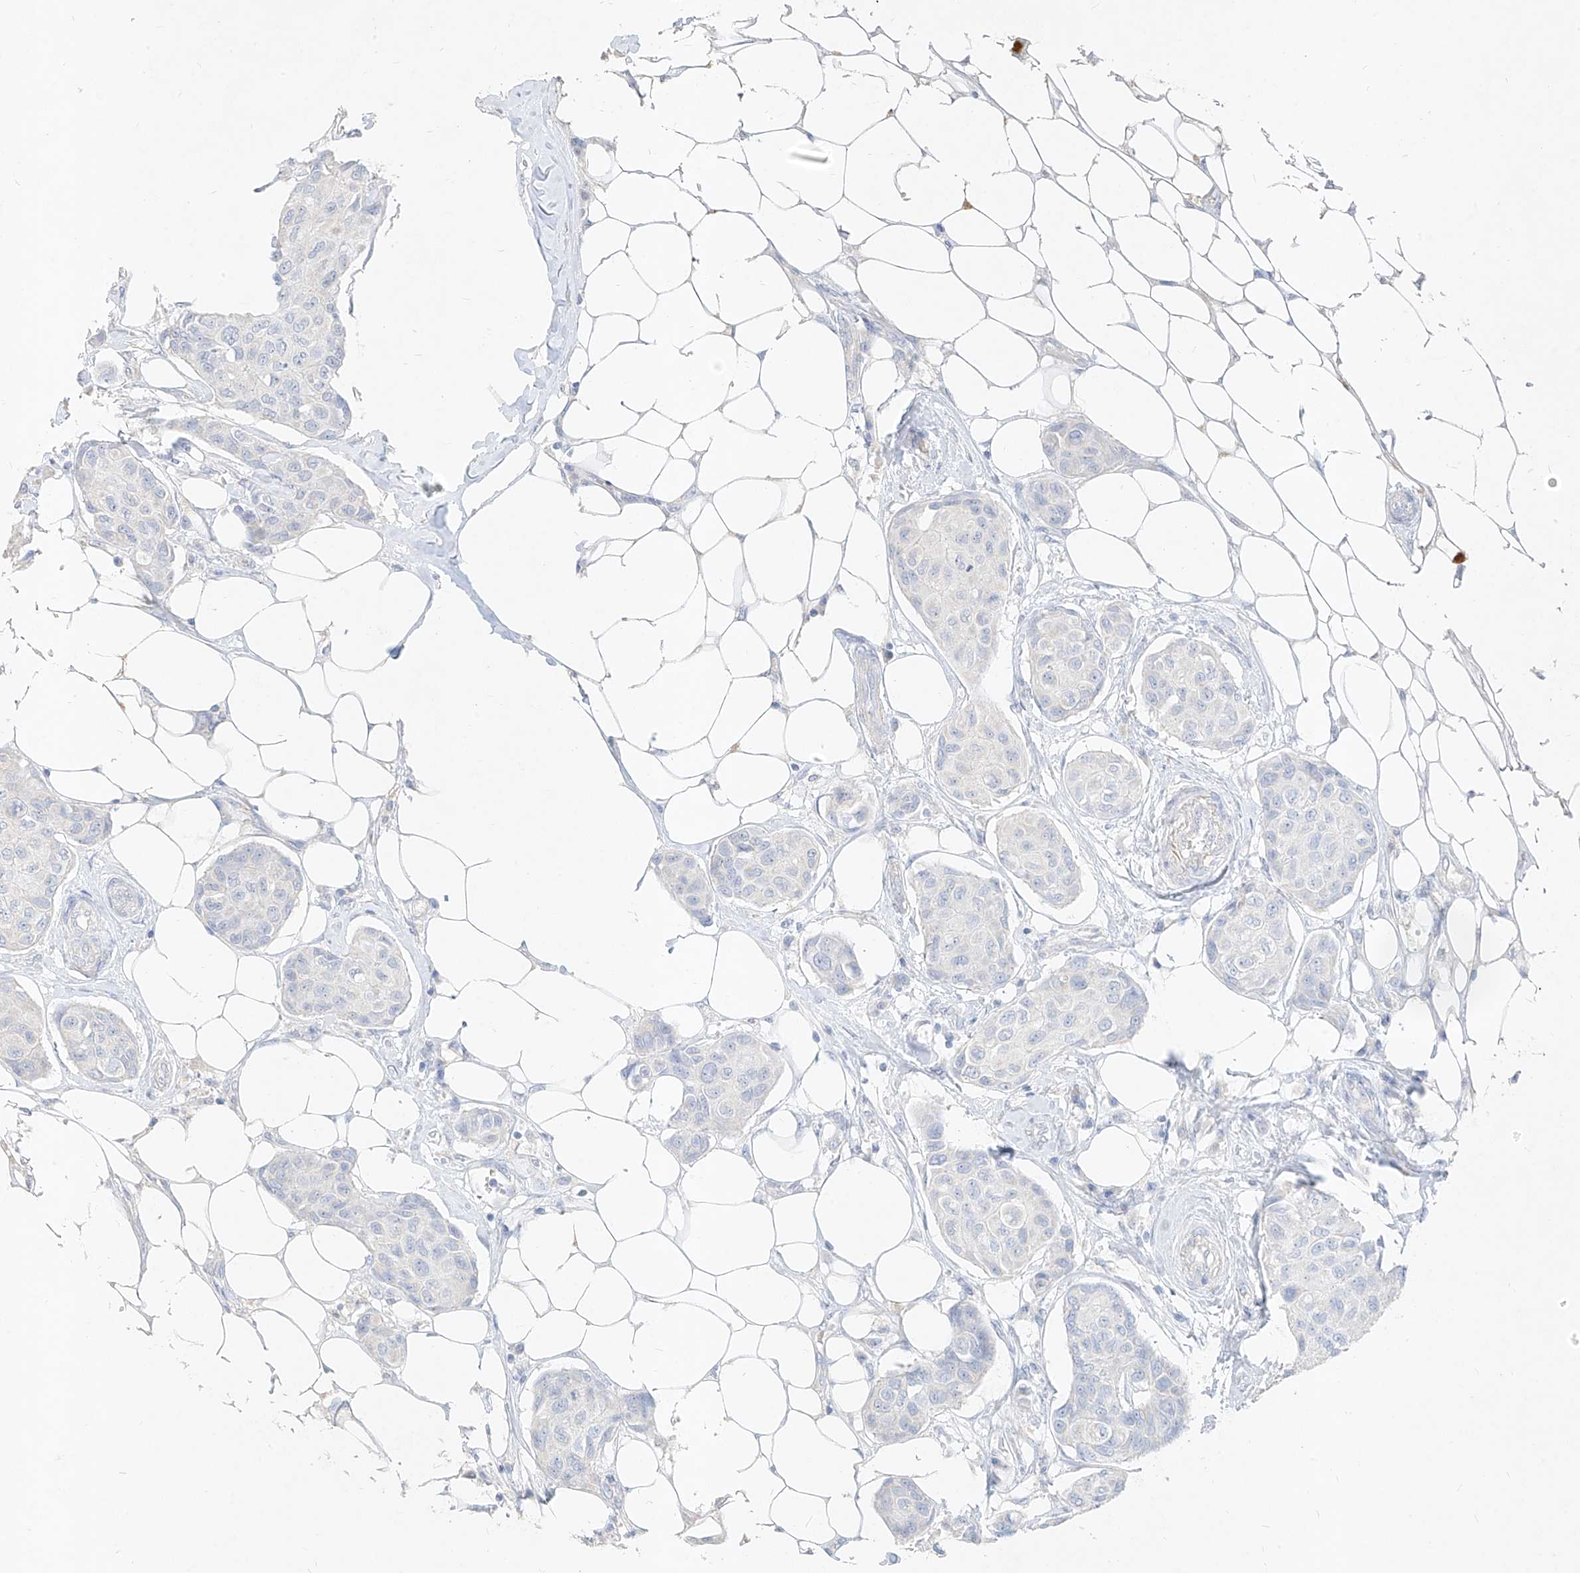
{"staining": {"intensity": "negative", "quantity": "none", "location": "none"}, "tissue": "breast cancer", "cell_type": "Tumor cells", "image_type": "cancer", "snomed": [{"axis": "morphology", "description": "Duct carcinoma"}, {"axis": "topography", "description": "Breast"}], "caption": "Tumor cells are negative for protein expression in human breast cancer (infiltrating ductal carcinoma). (IHC, brightfield microscopy, high magnification).", "gene": "ZZEF1", "patient": {"sex": "female", "age": 80}}